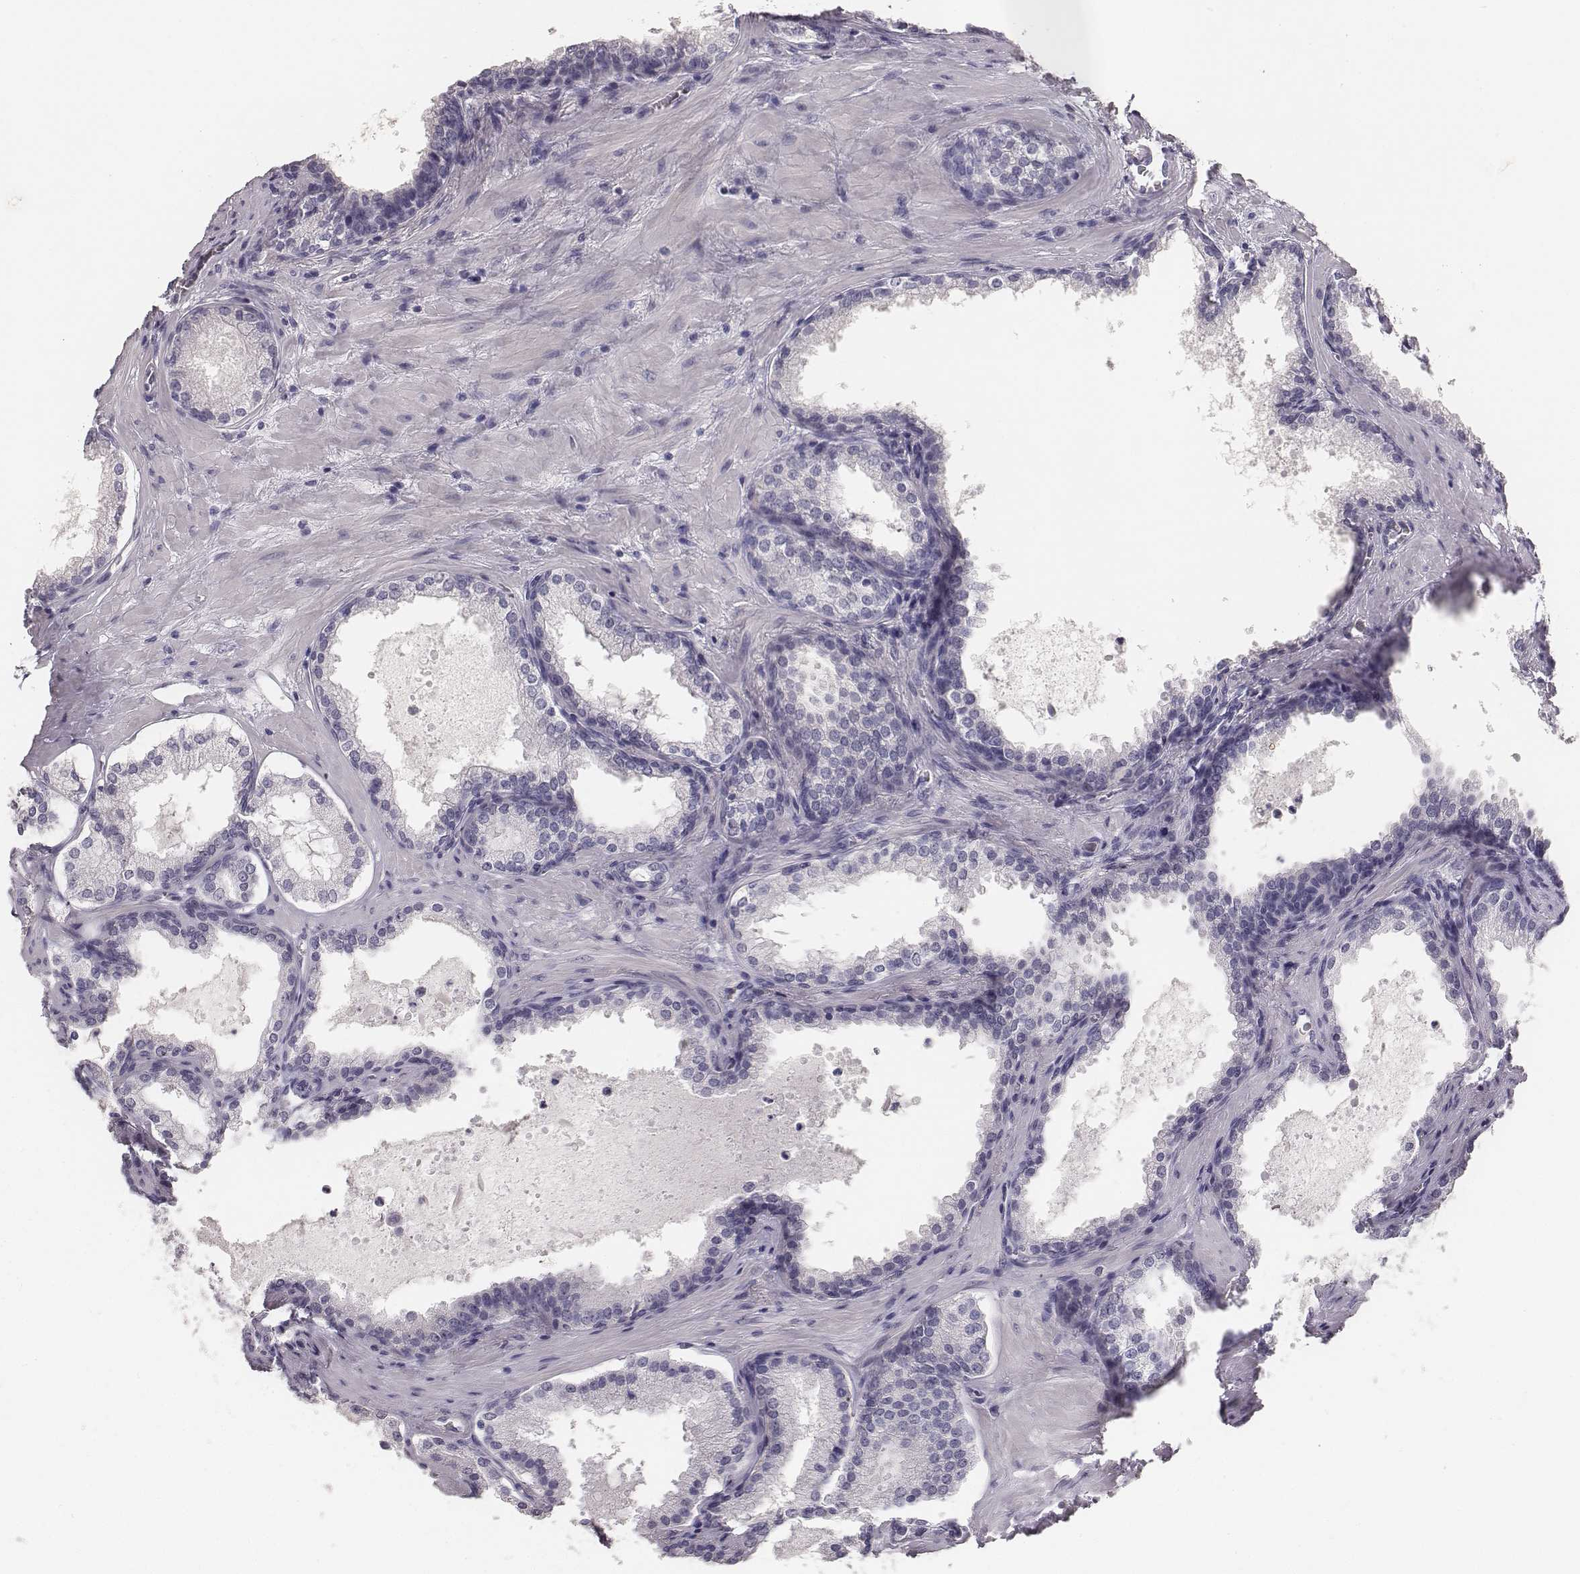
{"staining": {"intensity": "negative", "quantity": "none", "location": "none"}, "tissue": "prostate cancer", "cell_type": "Tumor cells", "image_type": "cancer", "snomed": [{"axis": "morphology", "description": "Adenocarcinoma, Low grade"}, {"axis": "topography", "description": "Prostate"}], "caption": "This micrograph is of adenocarcinoma (low-grade) (prostate) stained with immunohistochemistry to label a protein in brown with the nuclei are counter-stained blue. There is no expression in tumor cells.", "gene": "MYH6", "patient": {"sex": "male", "age": 56}}